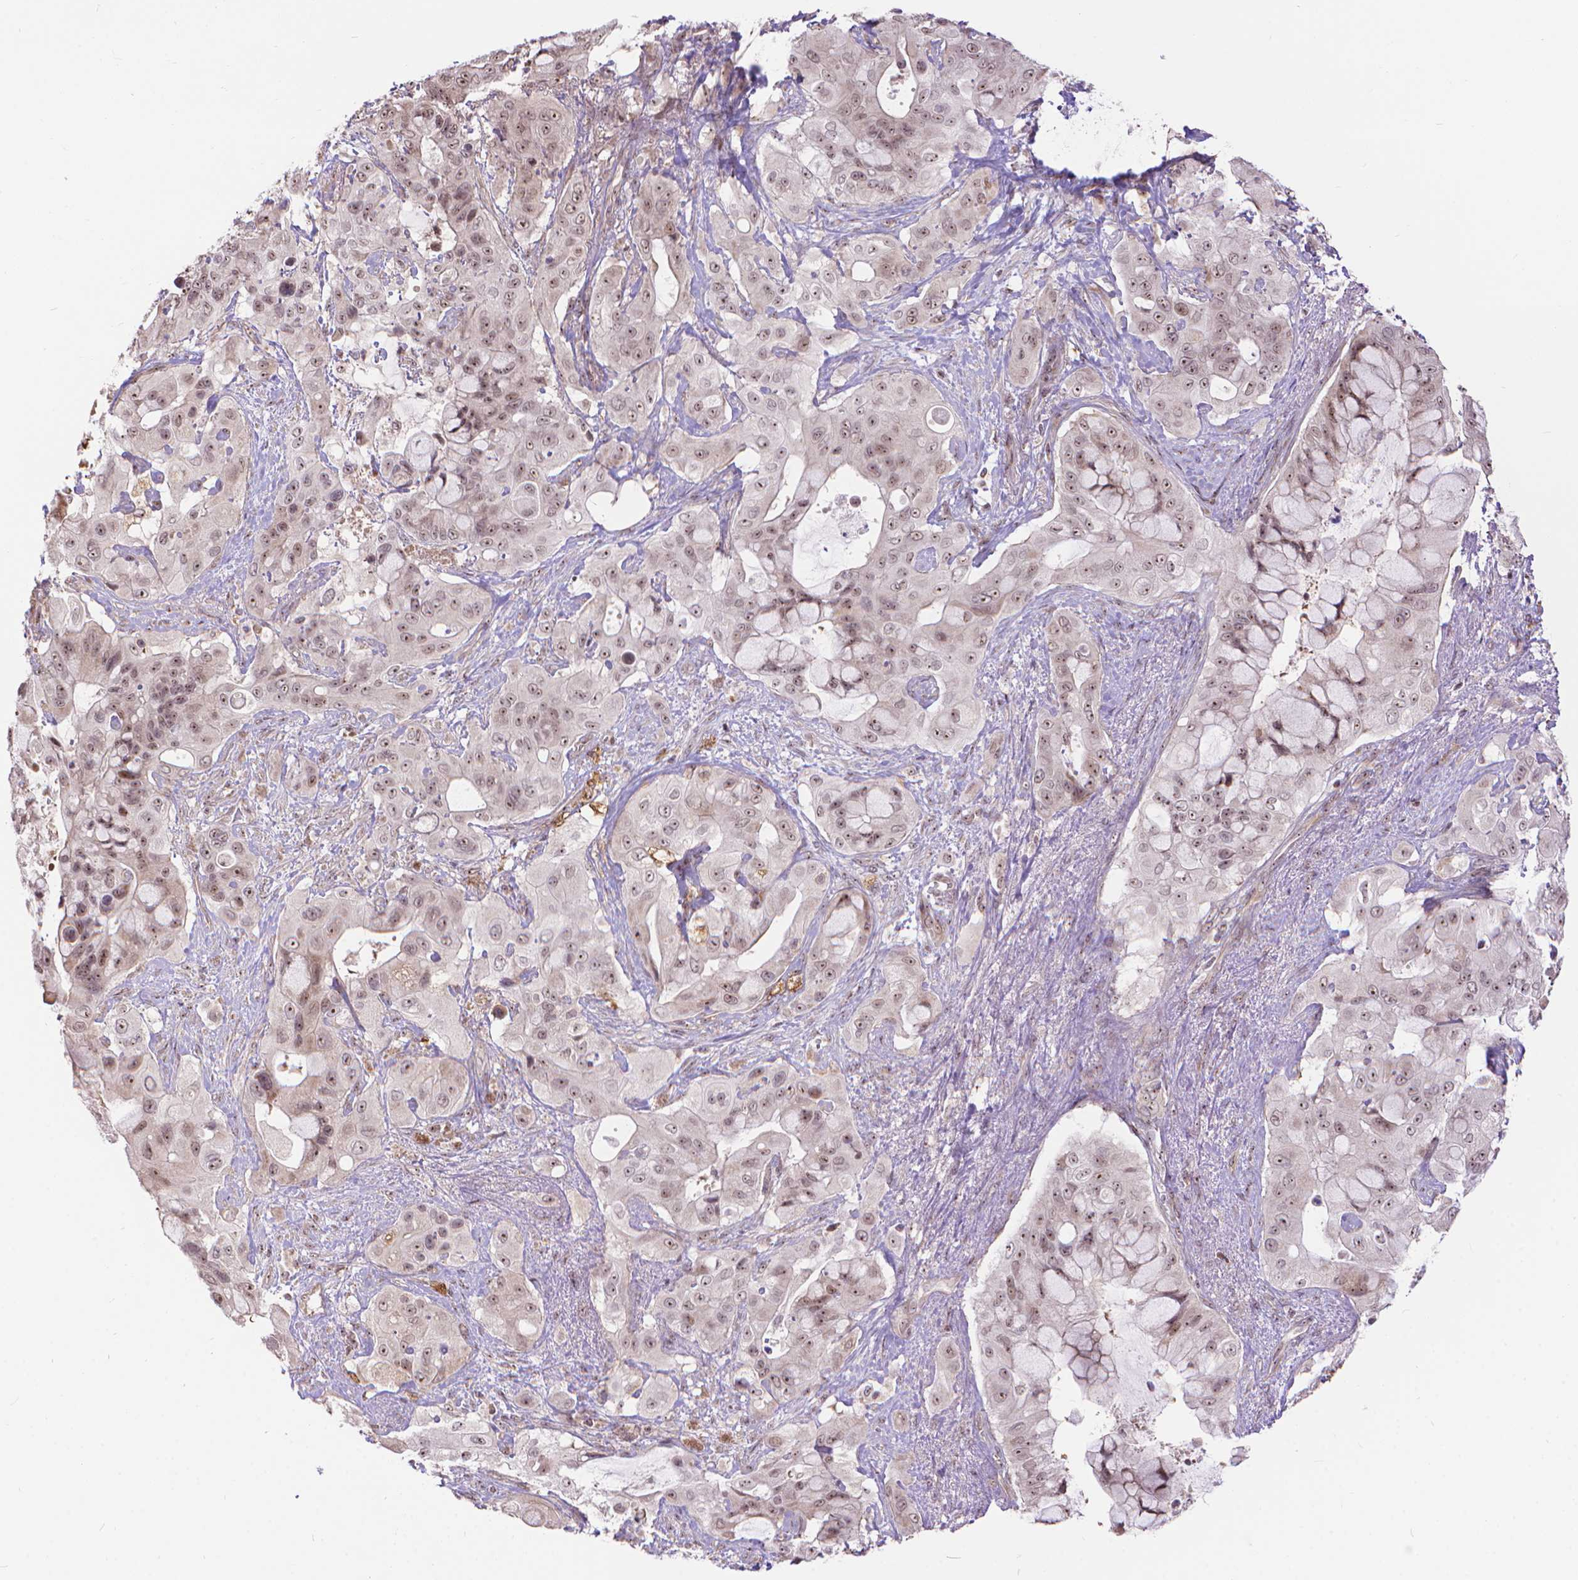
{"staining": {"intensity": "moderate", "quantity": ">75%", "location": "nuclear"}, "tissue": "pancreatic cancer", "cell_type": "Tumor cells", "image_type": "cancer", "snomed": [{"axis": "morphology", "description": "Adenocarcinoma, NOS"}, {"axis": "topography", "description": "Pancreas"}], "caption": "This is an image of immunohistochemistry (IHC) staining of pancreatic cancer, which shows moderate expression in the nuclear of tumor cells.", "gene": "TMEM135", "patient": {"sex": "male", "age": 71}}